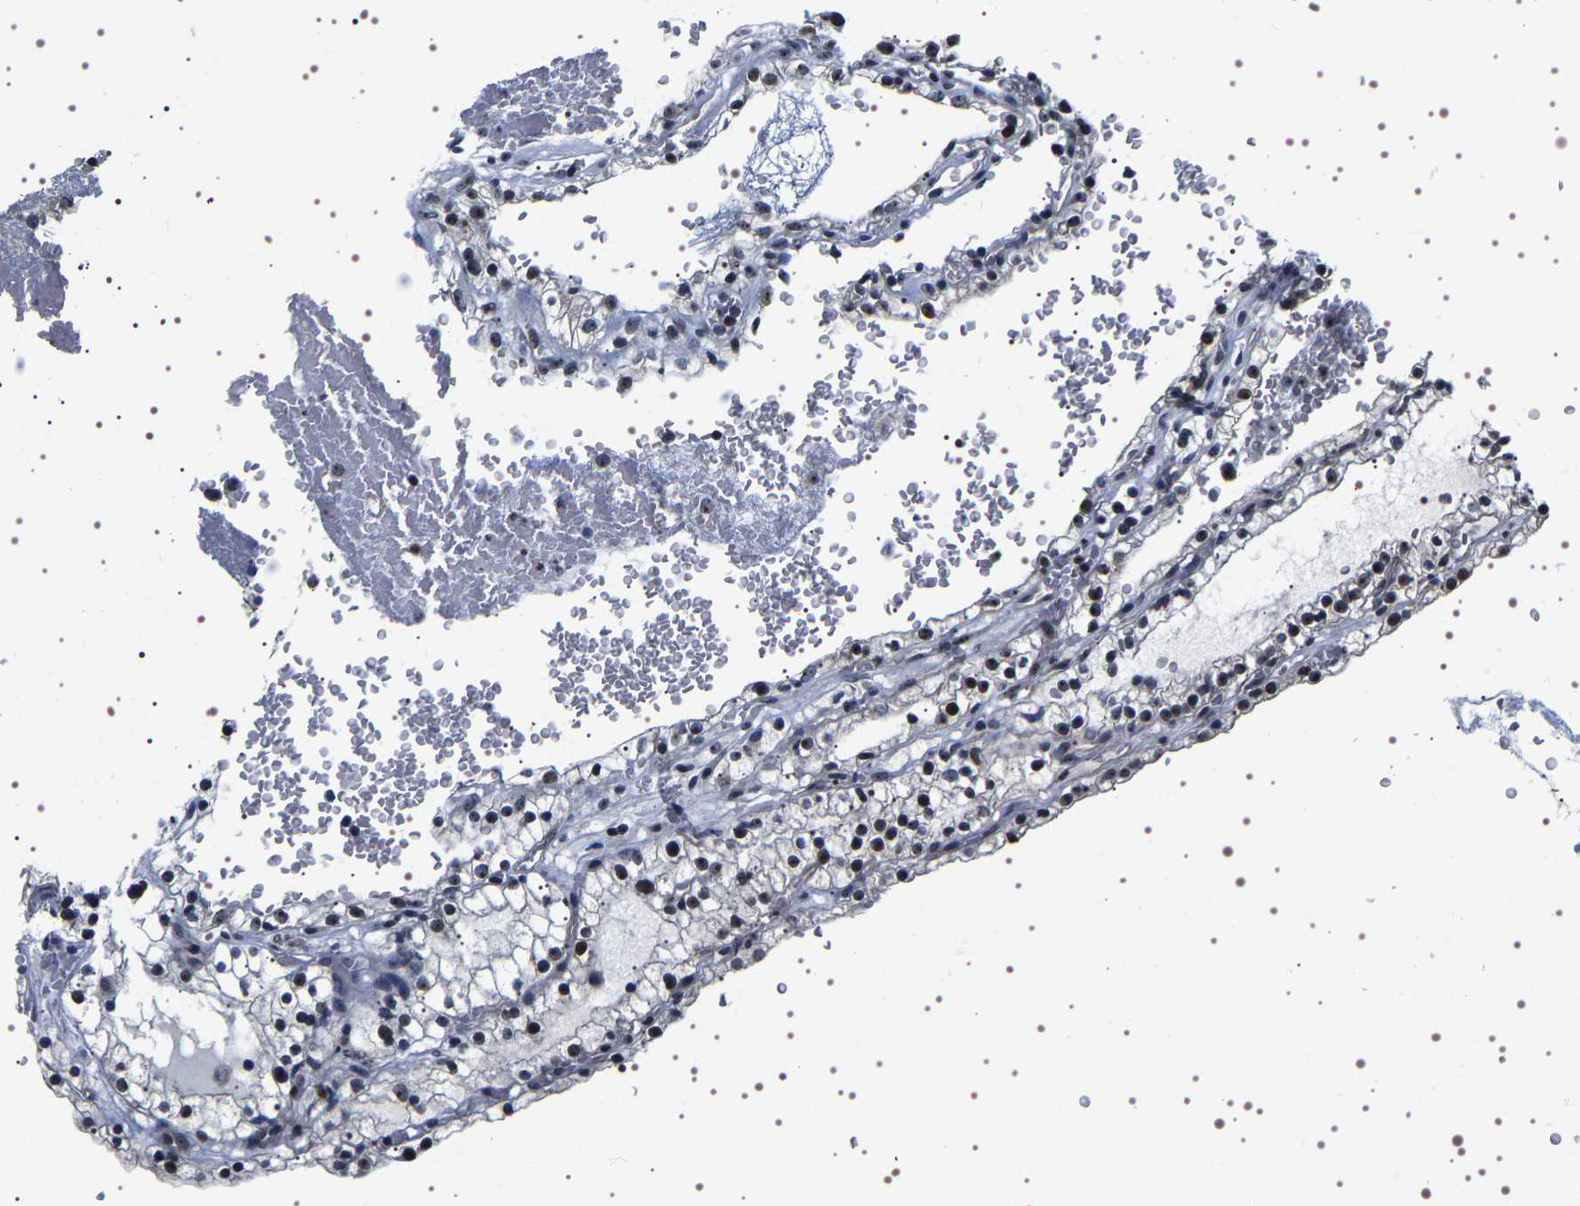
{"staining": {"intensity": "moderate", "quantity": "25%-75%", "location": "nuclear"}, "tissue": "renal cancer", "cell_type": "Tumor cells", "image_type": "cancer", "snomed": [{"axis": "morphology", "description": "Adenocarcinoma, NOS"}, {"axis": "topography", "description": "Kidney"}], "caption": "The immunohistochemical stain highlights moderate nuclear expression in tumor cells of adenocarcinoma (renal) tissue. The staining is performed using DAB brown chromogen to label protein expression. The nuclei are counter-stained blue using hematoxylin.", "gene": "GNL3", "patient": {"sex": "female", "age": 41}}